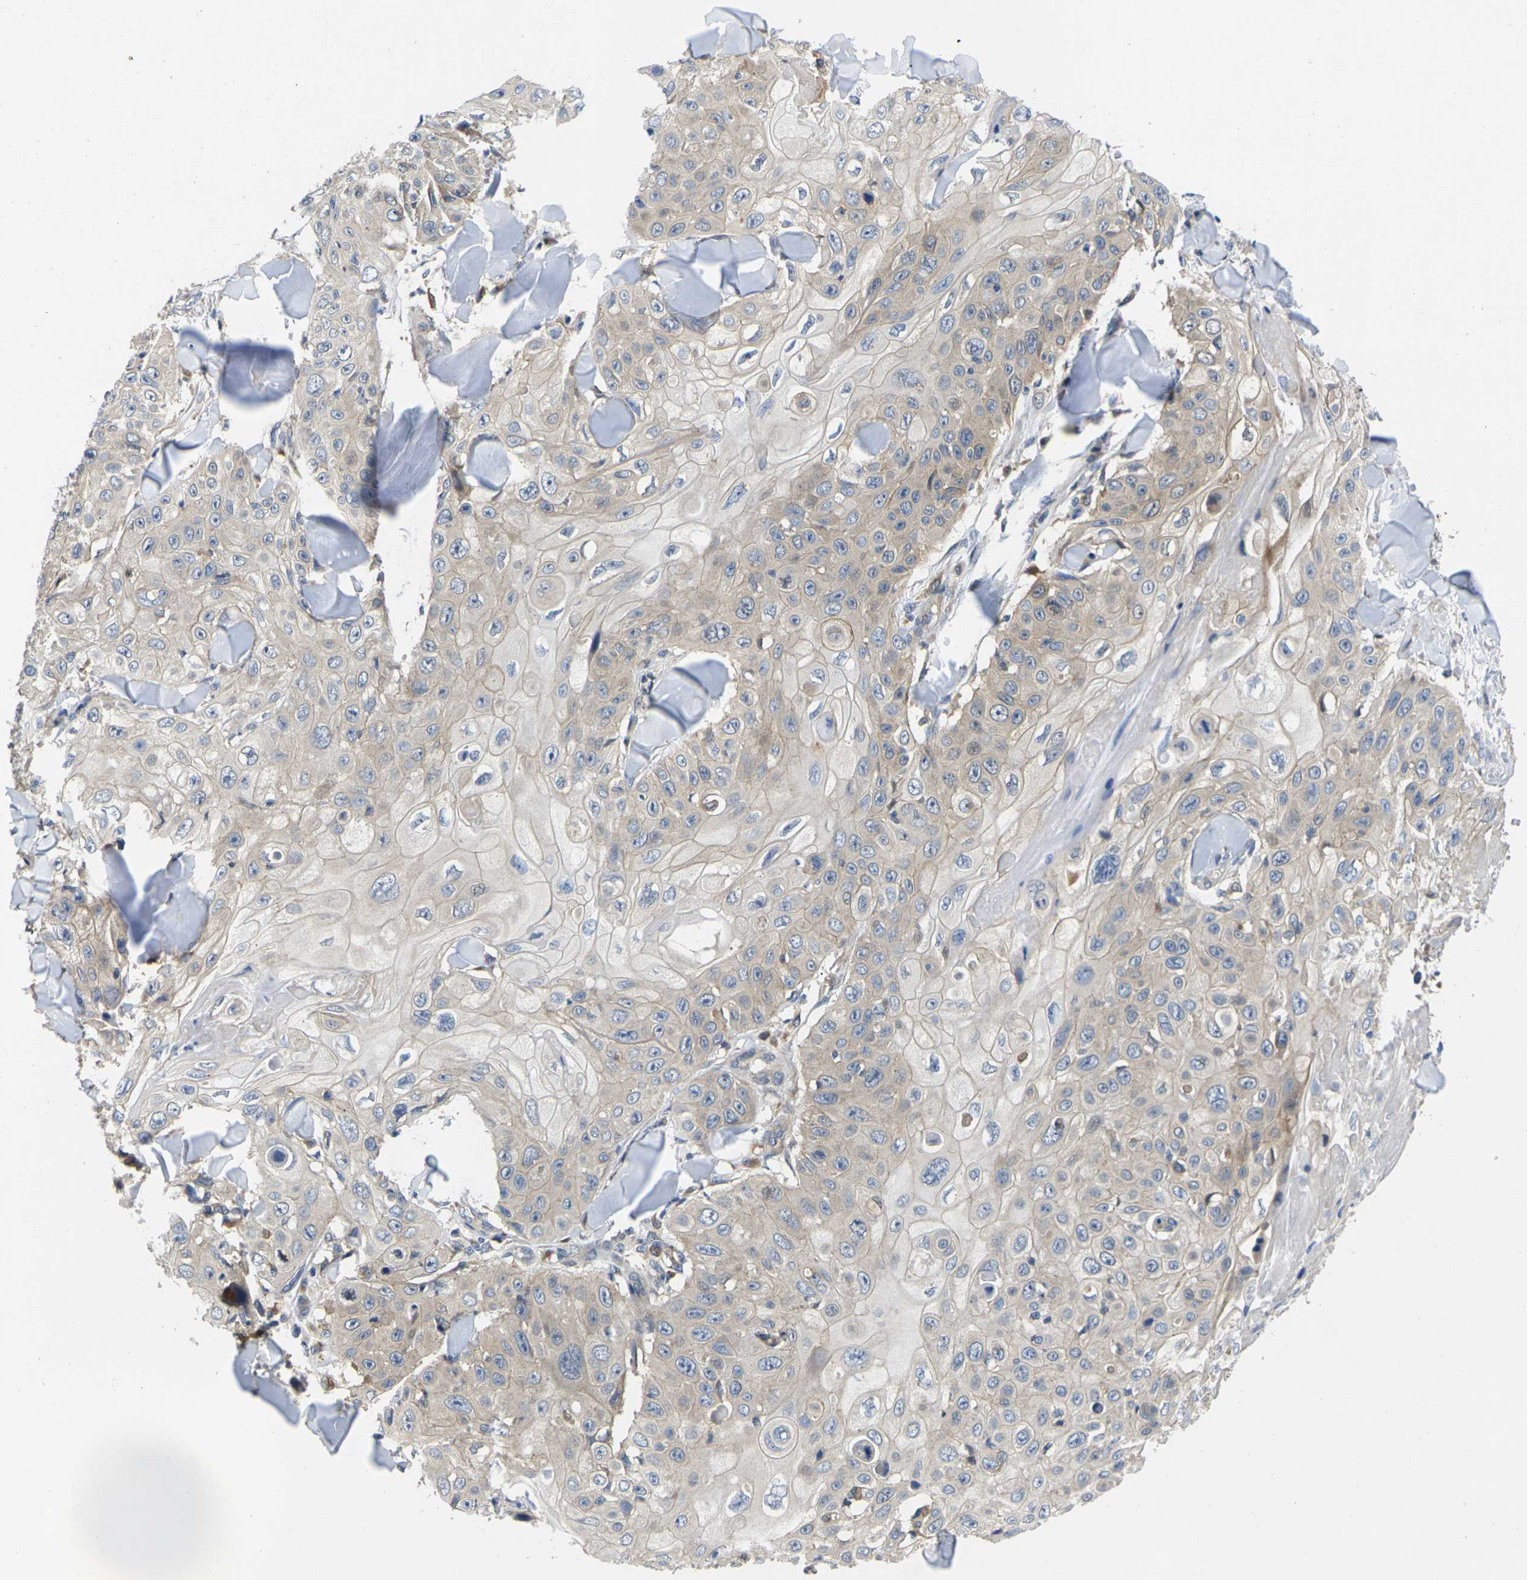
{"staining": {"intensity": "weak", "quantity": "<25%", "location": "cytoplasmic/membranous"}, "tissue": "skin cancer", "cell_type": "Tumor cells", "image_type": "cancer", "snomed": [{"axis": "morphology", "description": "Squamous cell carcinoma, NOS"}, {"axis": "topography", "description": "Skin"}], "caption": "Immunohistochemical staining of skin cancer (squamous cell carcinoma) exhibits no significant expression in tumor cells. (DAB immunohistochemistry (IHC) with hematoxylin counter stain).", "gene": "SCNN1A", "patient": {"sex": "male", "age": 86}}